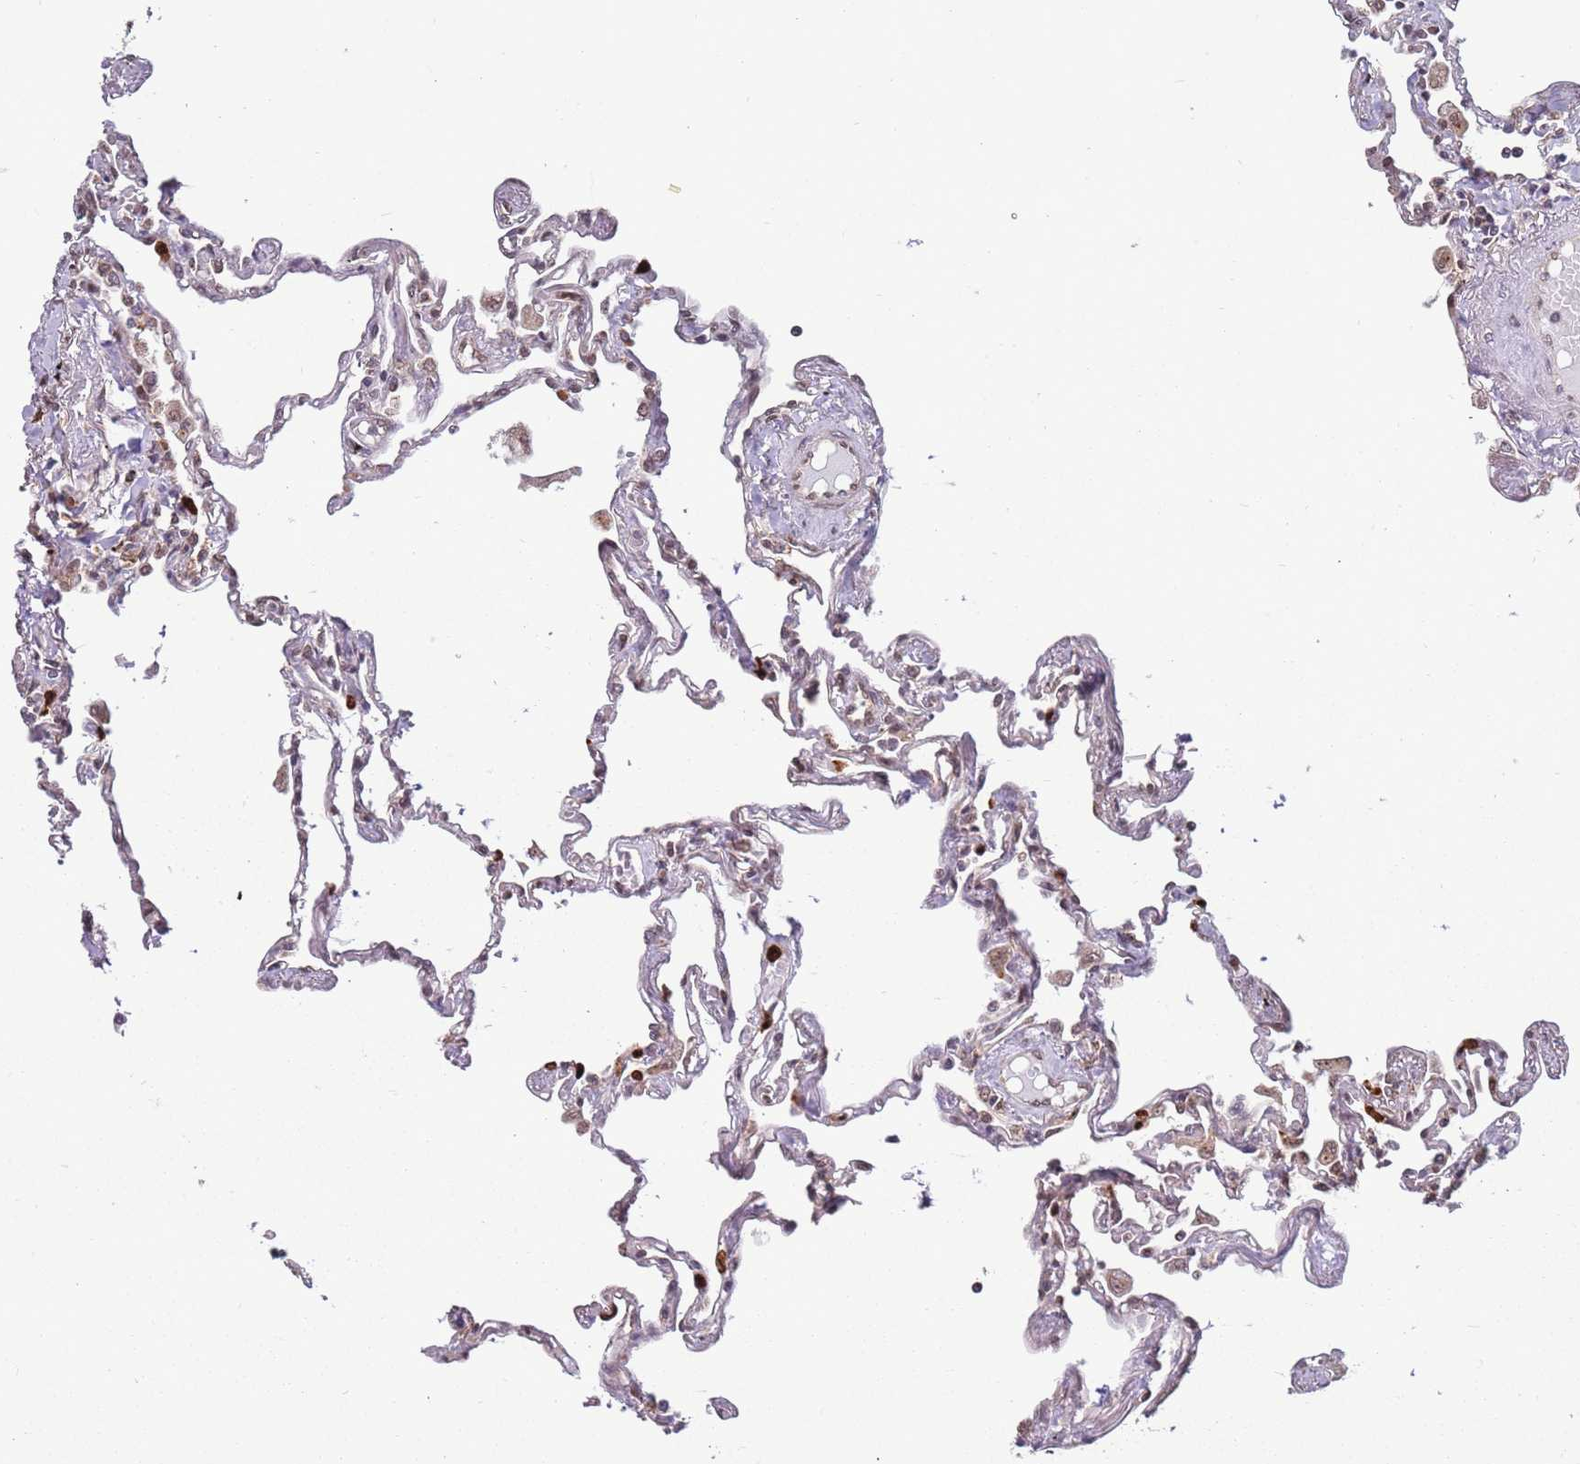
{"staining": {"intensity": "moderate", "quantity": "25%-75%", "location": "cytoplasmic/membranous,nuclear"}, "tissue": "lung", "cell_type": "Alveolar cells", "image_type": "normal", "snomed": [{"axis": "morphology", "description": "Normal tissue, NOS"}, {"axis": "topography", "description": "Lung"}], "caption": "Immunohistochemistry staining of benign lung, which exhibits medium levels of moderate cytoplasmic/membranous,nuclear staining in about 25%-75% of alveolar cells indicating moderate cytoplasmic/membranous,nuclear protein positivity. The staining was performed using DAB (brown) for protein detection and nuclei were counterstained in hematoxylin (blue).", "gene": "CEP170", "patient": {"sex": "female", "age": 67}}